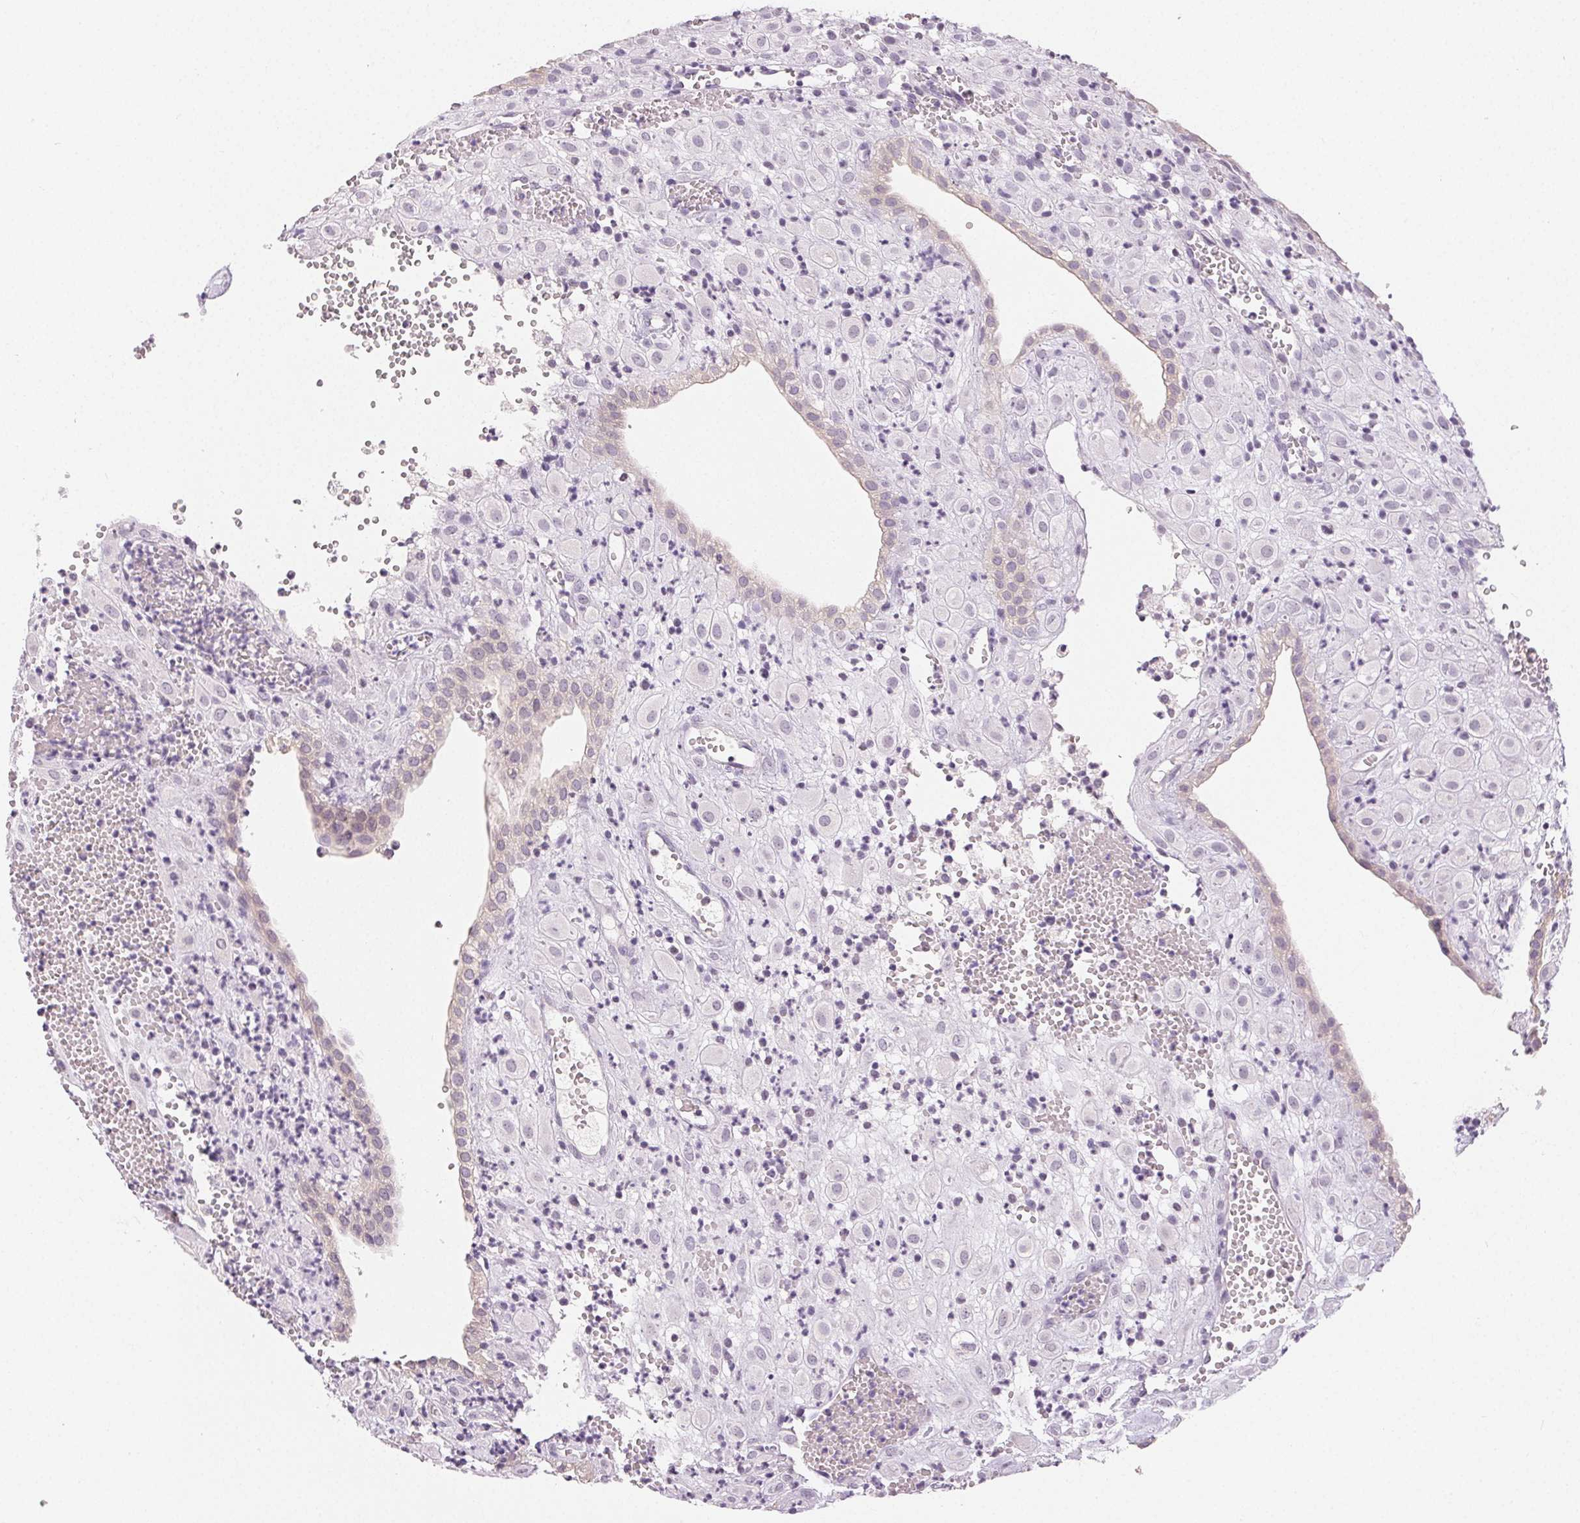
{"staining": {"intensity": "negative", "quantity": "none", "location": "none"}, "tissue": "placenta", "cell_type": "Decidual cells", "image_type": "normal", "snomed": [{"axis": "morphology", "description": "Normal tissue, NOS"}, {"axis": "topography", "description": "Placenta"}], "caption": "High power microscopy histopathology image of an immunohistochemistry (IHC) image of unremarkable placenta, revealing no significant positivity in decidual cells.", "gene": "SFTPD", "patient": {"sex": "female", "age": 24}}